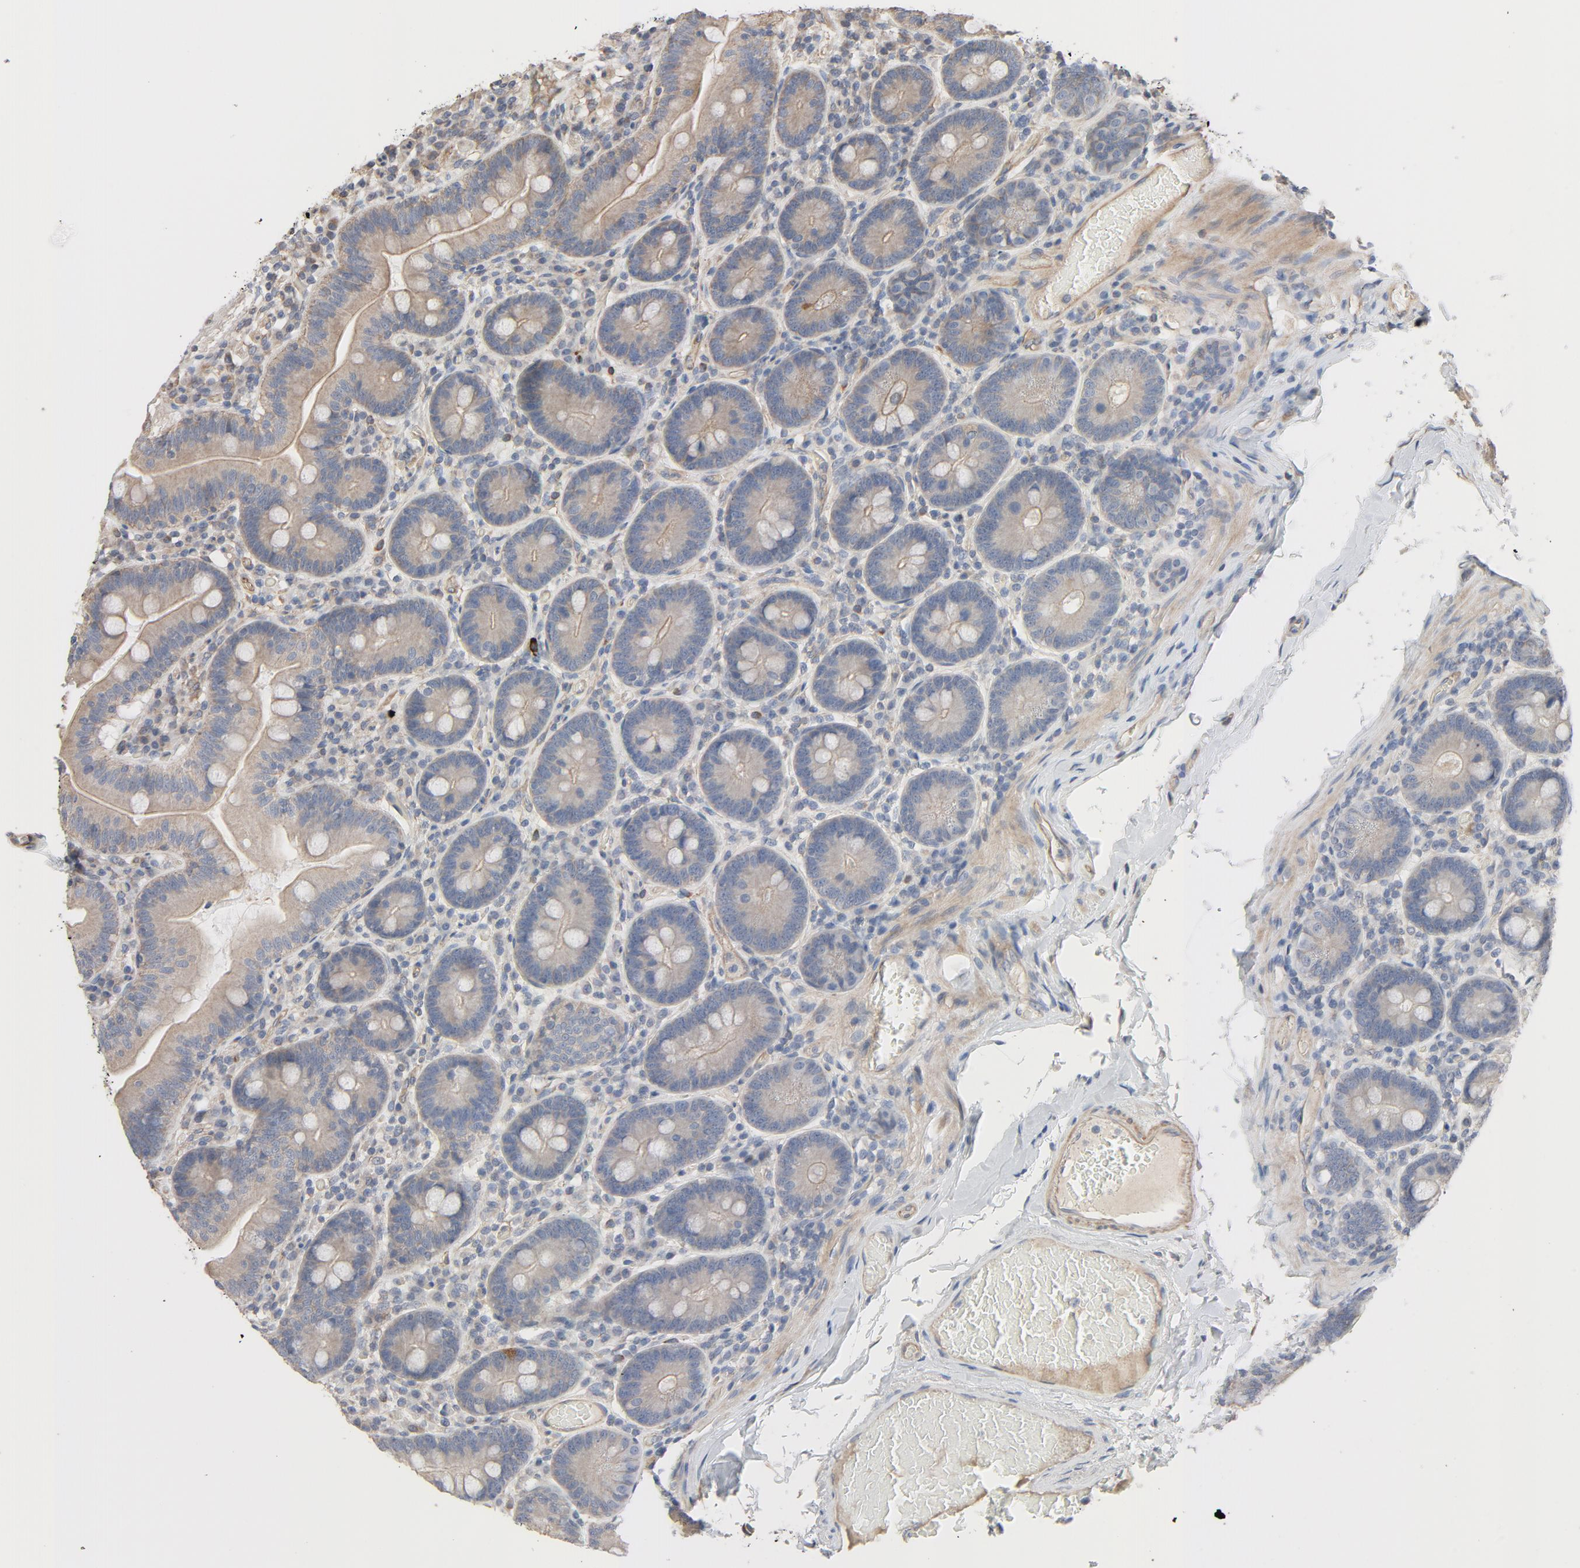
{"staining": {"intensity": "moderate", "quantity": "25%-75%", "location": "cytoplasmic/membranous"}, "tissue": "duodenum", "cell_type": "Glandular cells", "image_type": "normal", "snomed": [{"axis": "morphology", "description": "Normal tissue, NOS"}, {"axis": "topography", "description": "Duodenum"}], "caption": "Glandular cells show moderate cytoplasmic/membranous positivity in about 25%-75% of cells in benign duodenum.", "gene": "TRIOBP", "patient": {"sex": "male", "age": 66}}